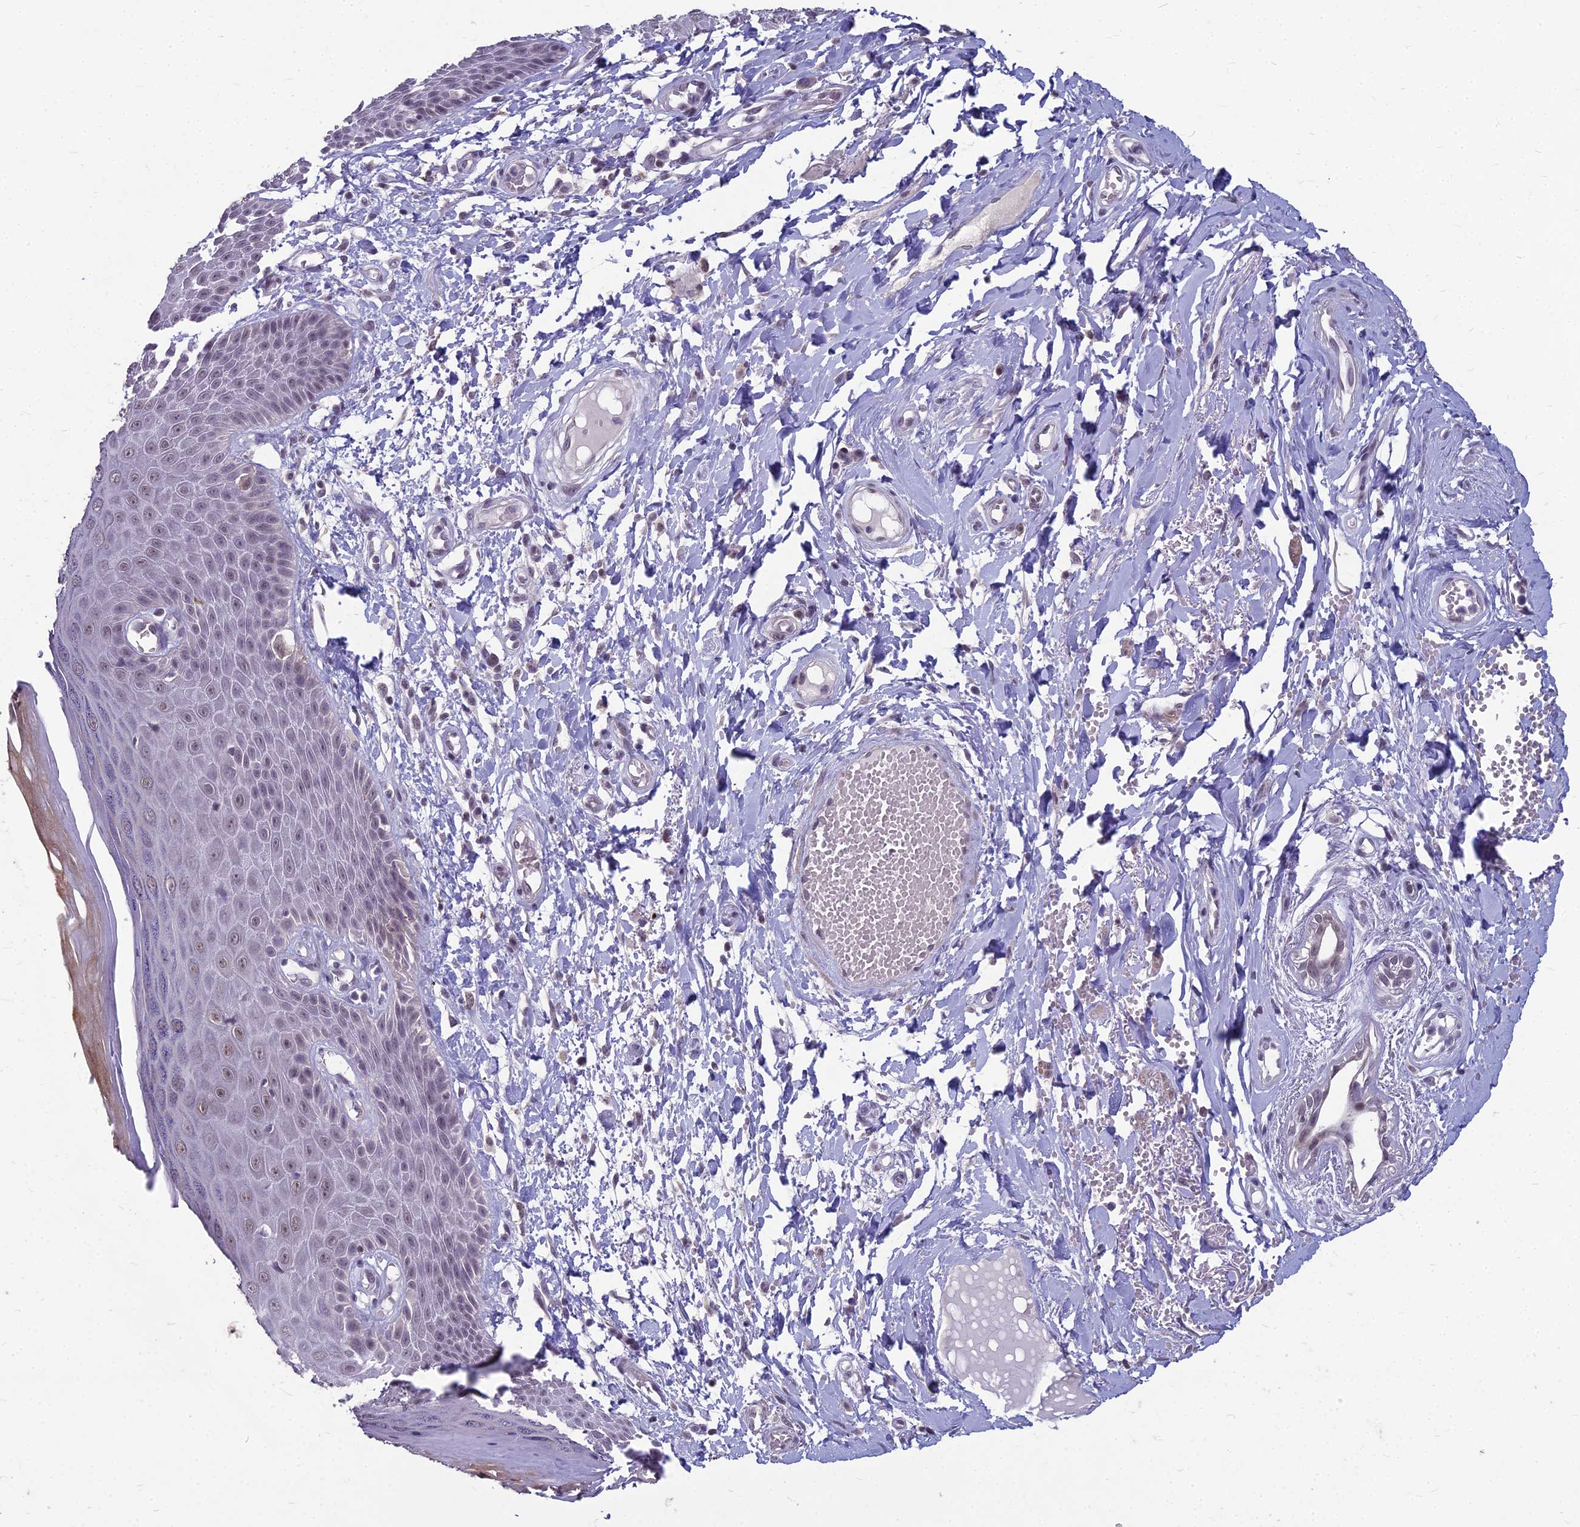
{"staining": {"intensity": "moderate", "quantity": "25%-75%", "location": "nuclear"}, "tissue": "skin", "cell_type": "Epidermal cells", "image_type": "normal", "snomed": [{"axis": "morphology", "description": "Normal tissue, NOS"}, {"axis": "topography", "description": "Anal"}], "caption": "Immunohistochemical staining of benign human skin displays moderate nuclear protein expression in approximately 25%-75% of epidermal cells.", "gene": "KAT7", "patient": {"sex": "male", "age": 78}}